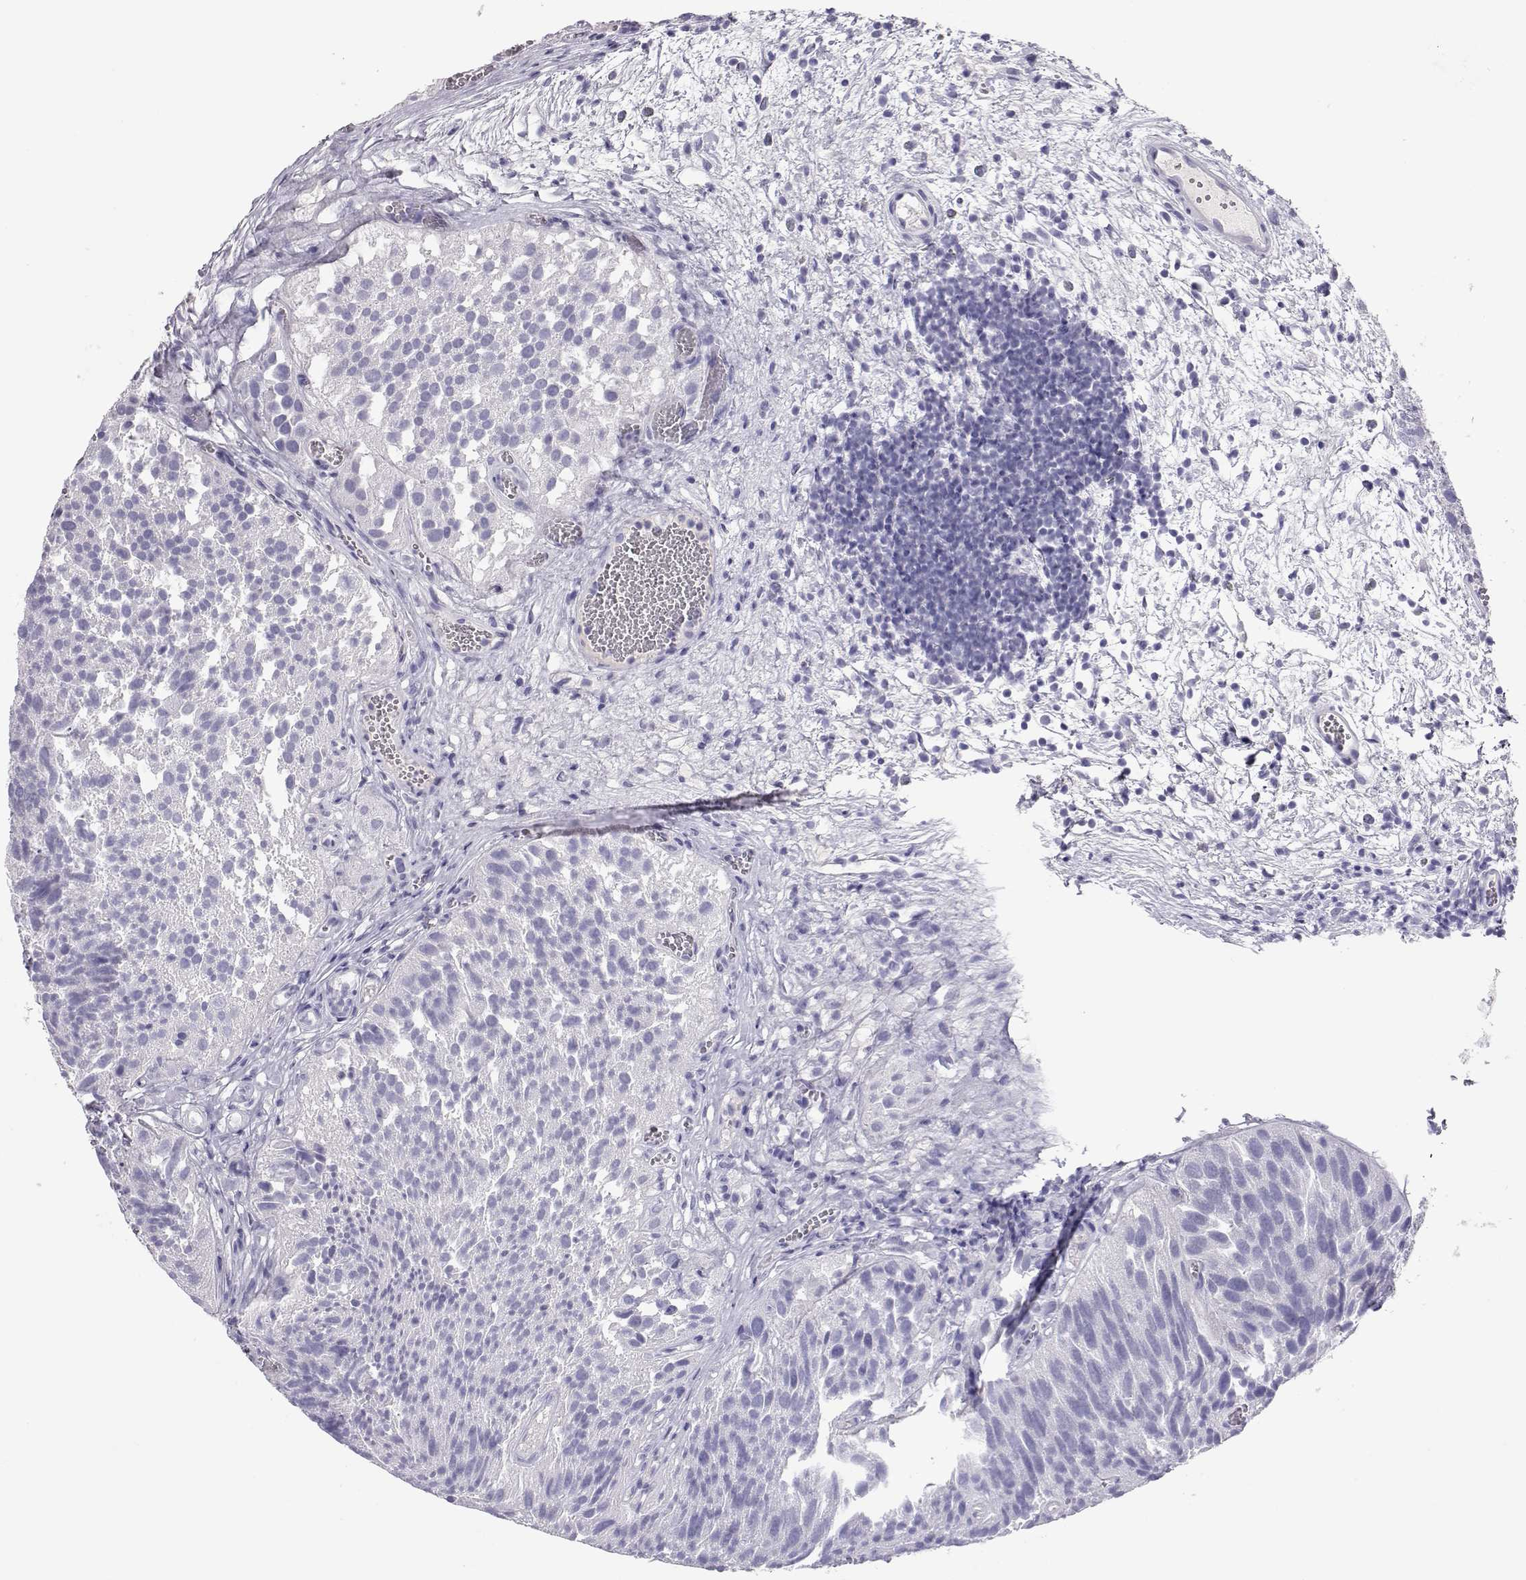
{"staining": {"intensity": "negative", "quantity": "none", "location": "none"}, "tissue": "urothelial cancer", "cell_type": "Tumor cells", "image_type": "cancer", "snomed": [{"axis": "morphology", "description": "Urothelial carcinoma, Low grade"}, {"axis": "topography", "description": "Urinary bladder"}], "caption": "Urothelial carcinoma (low-grade) was stained to show a protein in brown. There is no significant positivity in tumor cells.", "gene": "PMCH", "patient": {"sex": "female", "age": 69}}